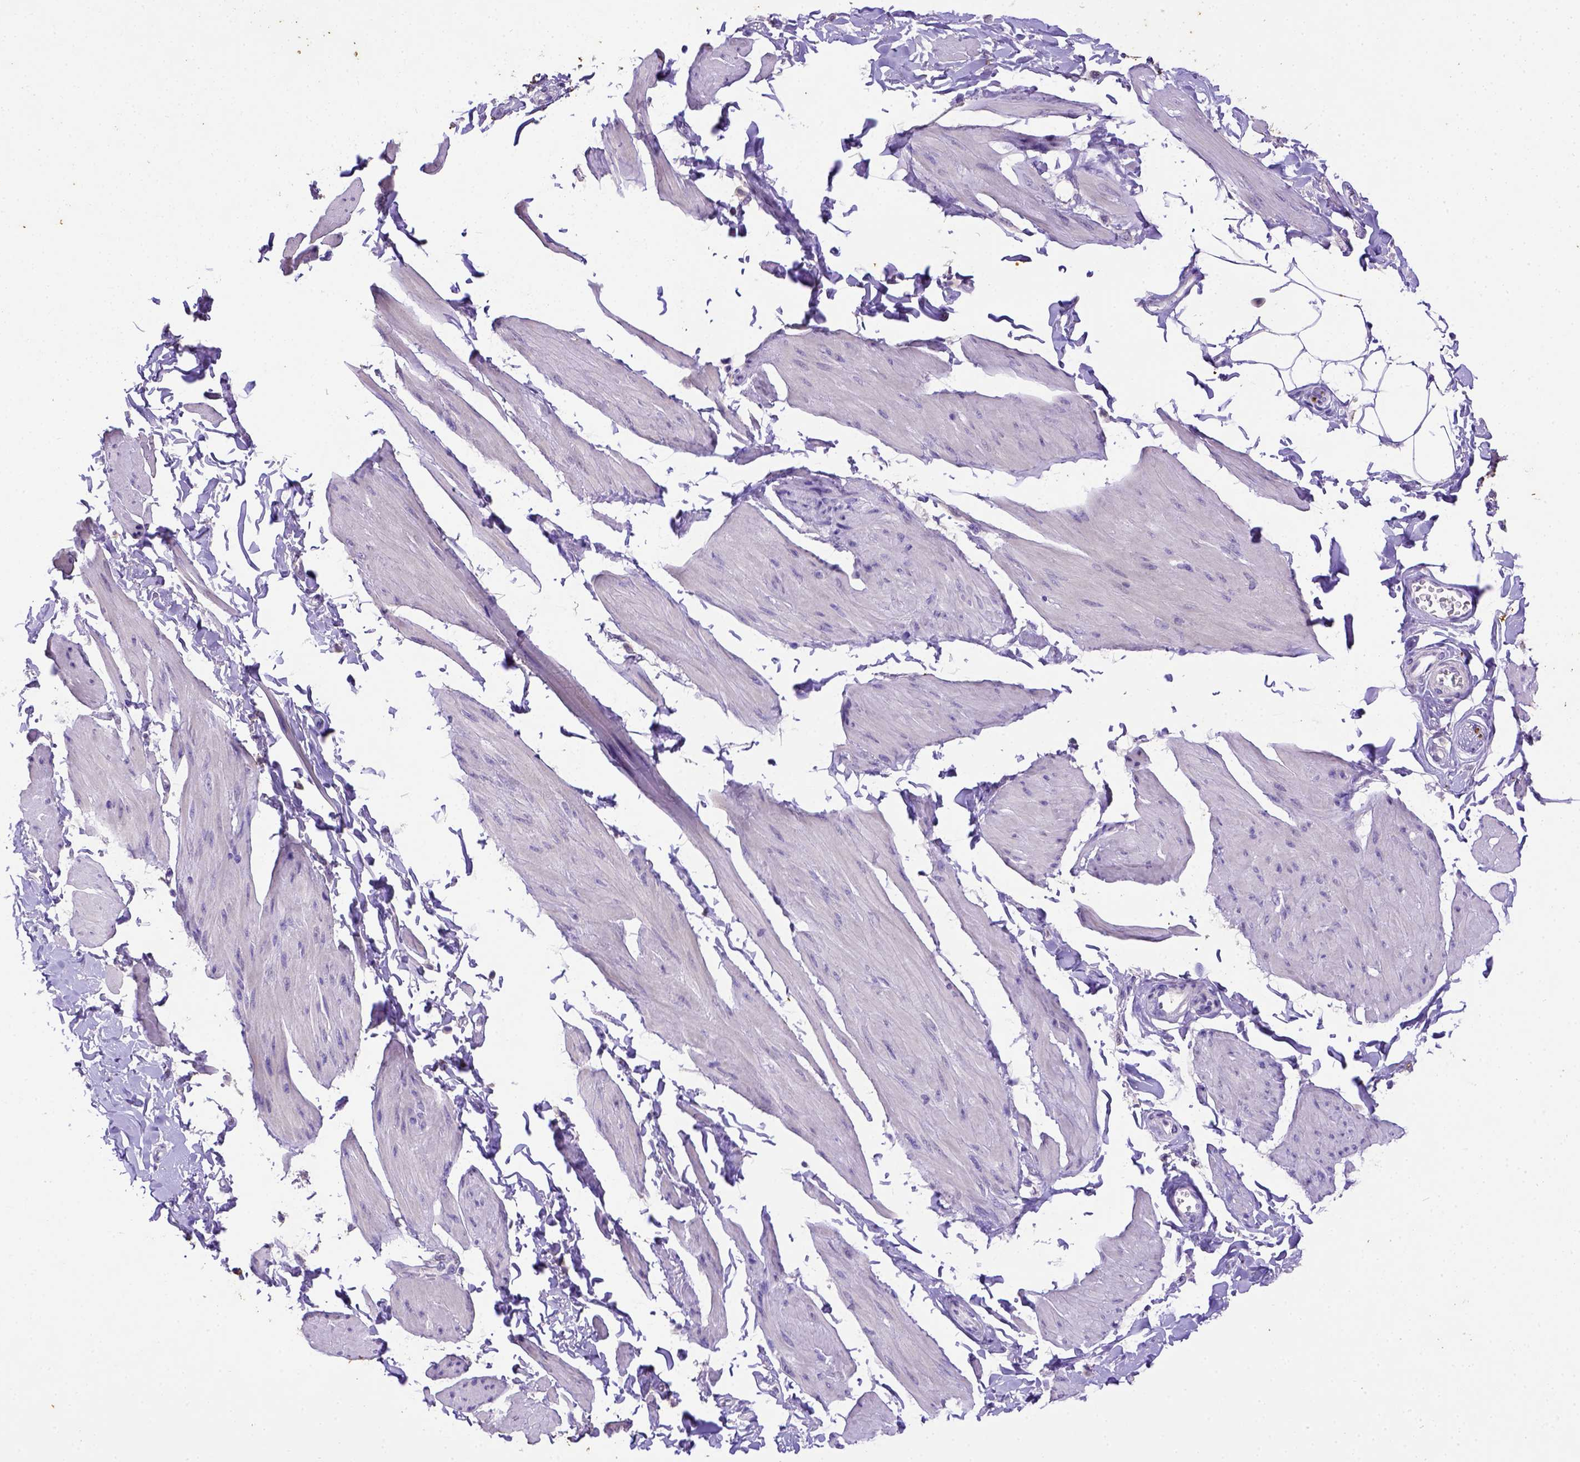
{"staining": {"intensity": "negative", "quantity": "none", "location": "none"}, "tissue": "smooth muscle", "cell_type": "Smooth muscle cells", "image_type": "normal", "snomed": [{"axis": "morphology", "description": "Normal tissue, NOS"}, {"axis": "topography", "description": "Adipose tissue"}, {"axis": "topography", "description": "Smooth muscle"}, {"axis": "topography", "description": "Peripheral nerve tissue"}], "caption": "Immunohistochemical staining of normal smooth muscle displays no significant positivity in smooth muscle cells. (Stains: DAB (3,3'-diaminobenzidine) immunohistochemistry (IHC) with hematoxylin counter stain, Microscopy: brightfield microscopy at high magnification).", "gene": "B3GAT1", "patient": {"sex": "male", "age": 83}}